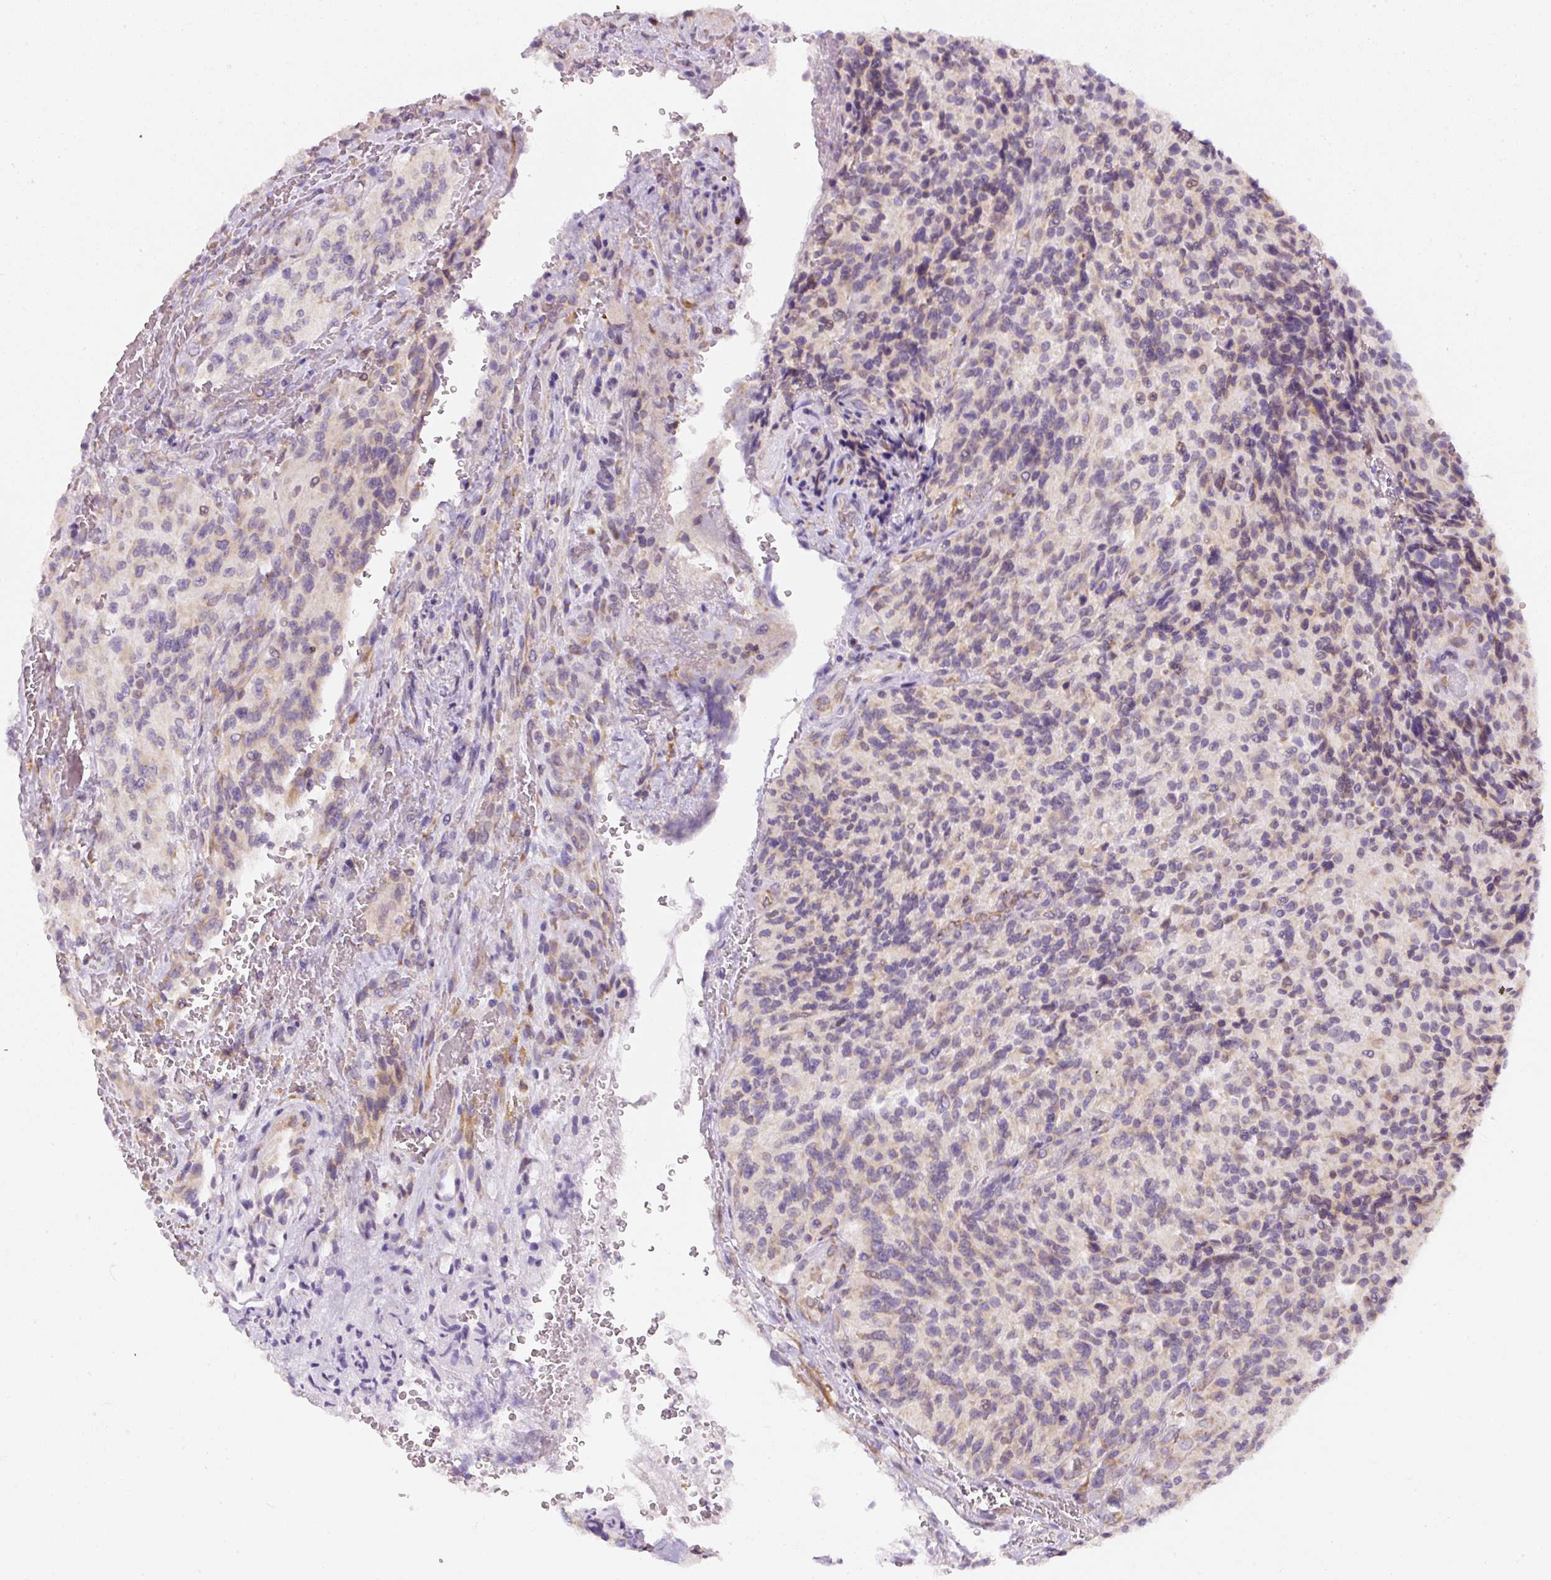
{"staining": {"intensity": "negative", "quantity": "none", "location": "none"}, "tissue": "glioma", "cell_type": "Tumor cells", "image_type": "cancer", "snomed": [{"axis": "morphology", "description": "Normal tissue, NOS"}, {"axis": "morphology", "description": "Glioma, malignant, High grade"}, {"axis": "topography", "description": "Cerebral cortex"}], "caption": "IHC of human high-grade glioma (malignant) reveals no positivity in tumor cells.", "gene": "DDOST", "patient": {"sex": "male", "age": 56}}